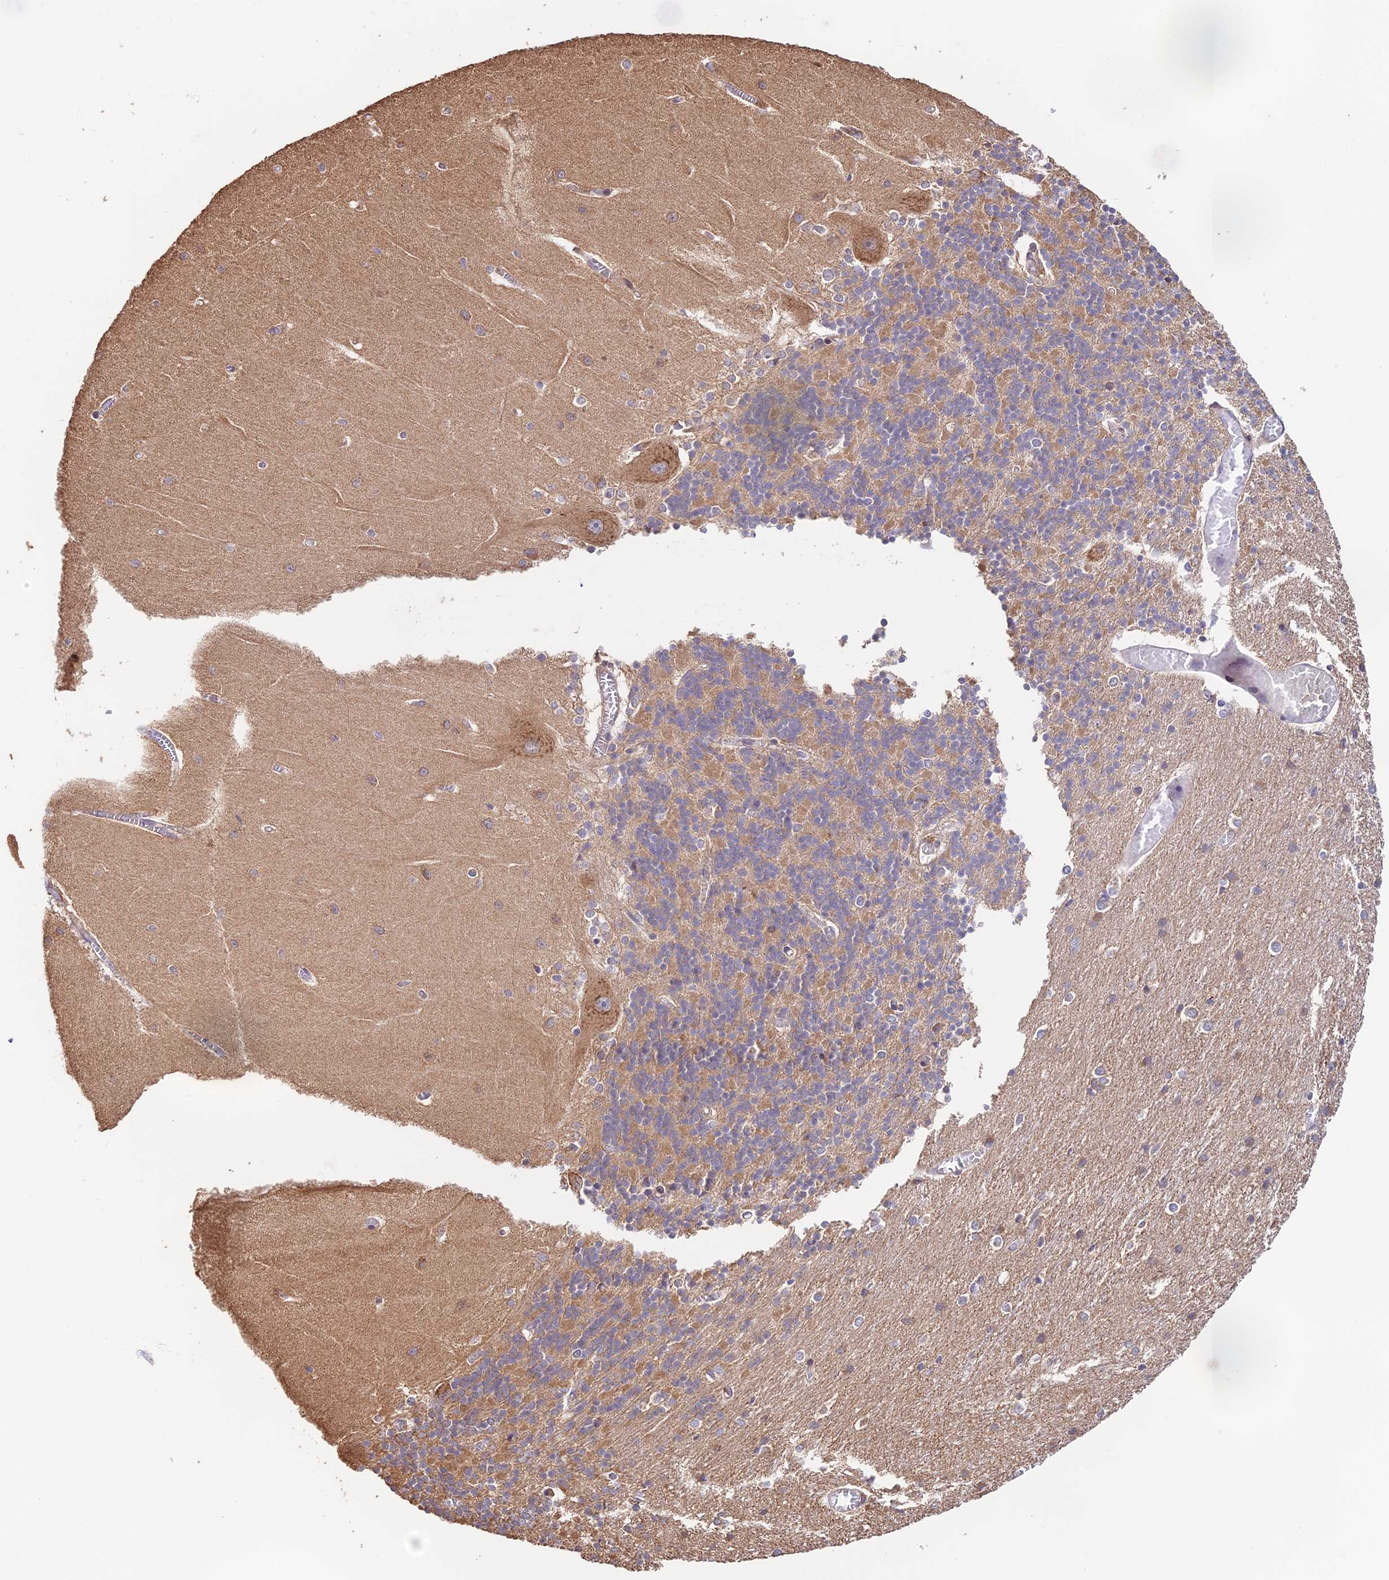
{"staining": {"intensity": "moderate", "quantity": "25%-75%", "location": "cytoplasmic/membranous"}, "tissue": "cerebellum", "cell_type": "Cells in granular layer", "image_type": "normal", "snomed": [{"axis": "morphology", "description": "Normal tissue, NOS"}, {"axis": "topography", "description": "Cerebellum"}], "caption": "This image exhibits benign cerebellum stained with IHC to label a protein in brown. The cytoplasmic/membranous of cells in granular layer show moderate positivity for the protein. Nuclei are counter-stained blue.", "gene": "EMC3", "patient": {"sex": "male", "age": 37}}